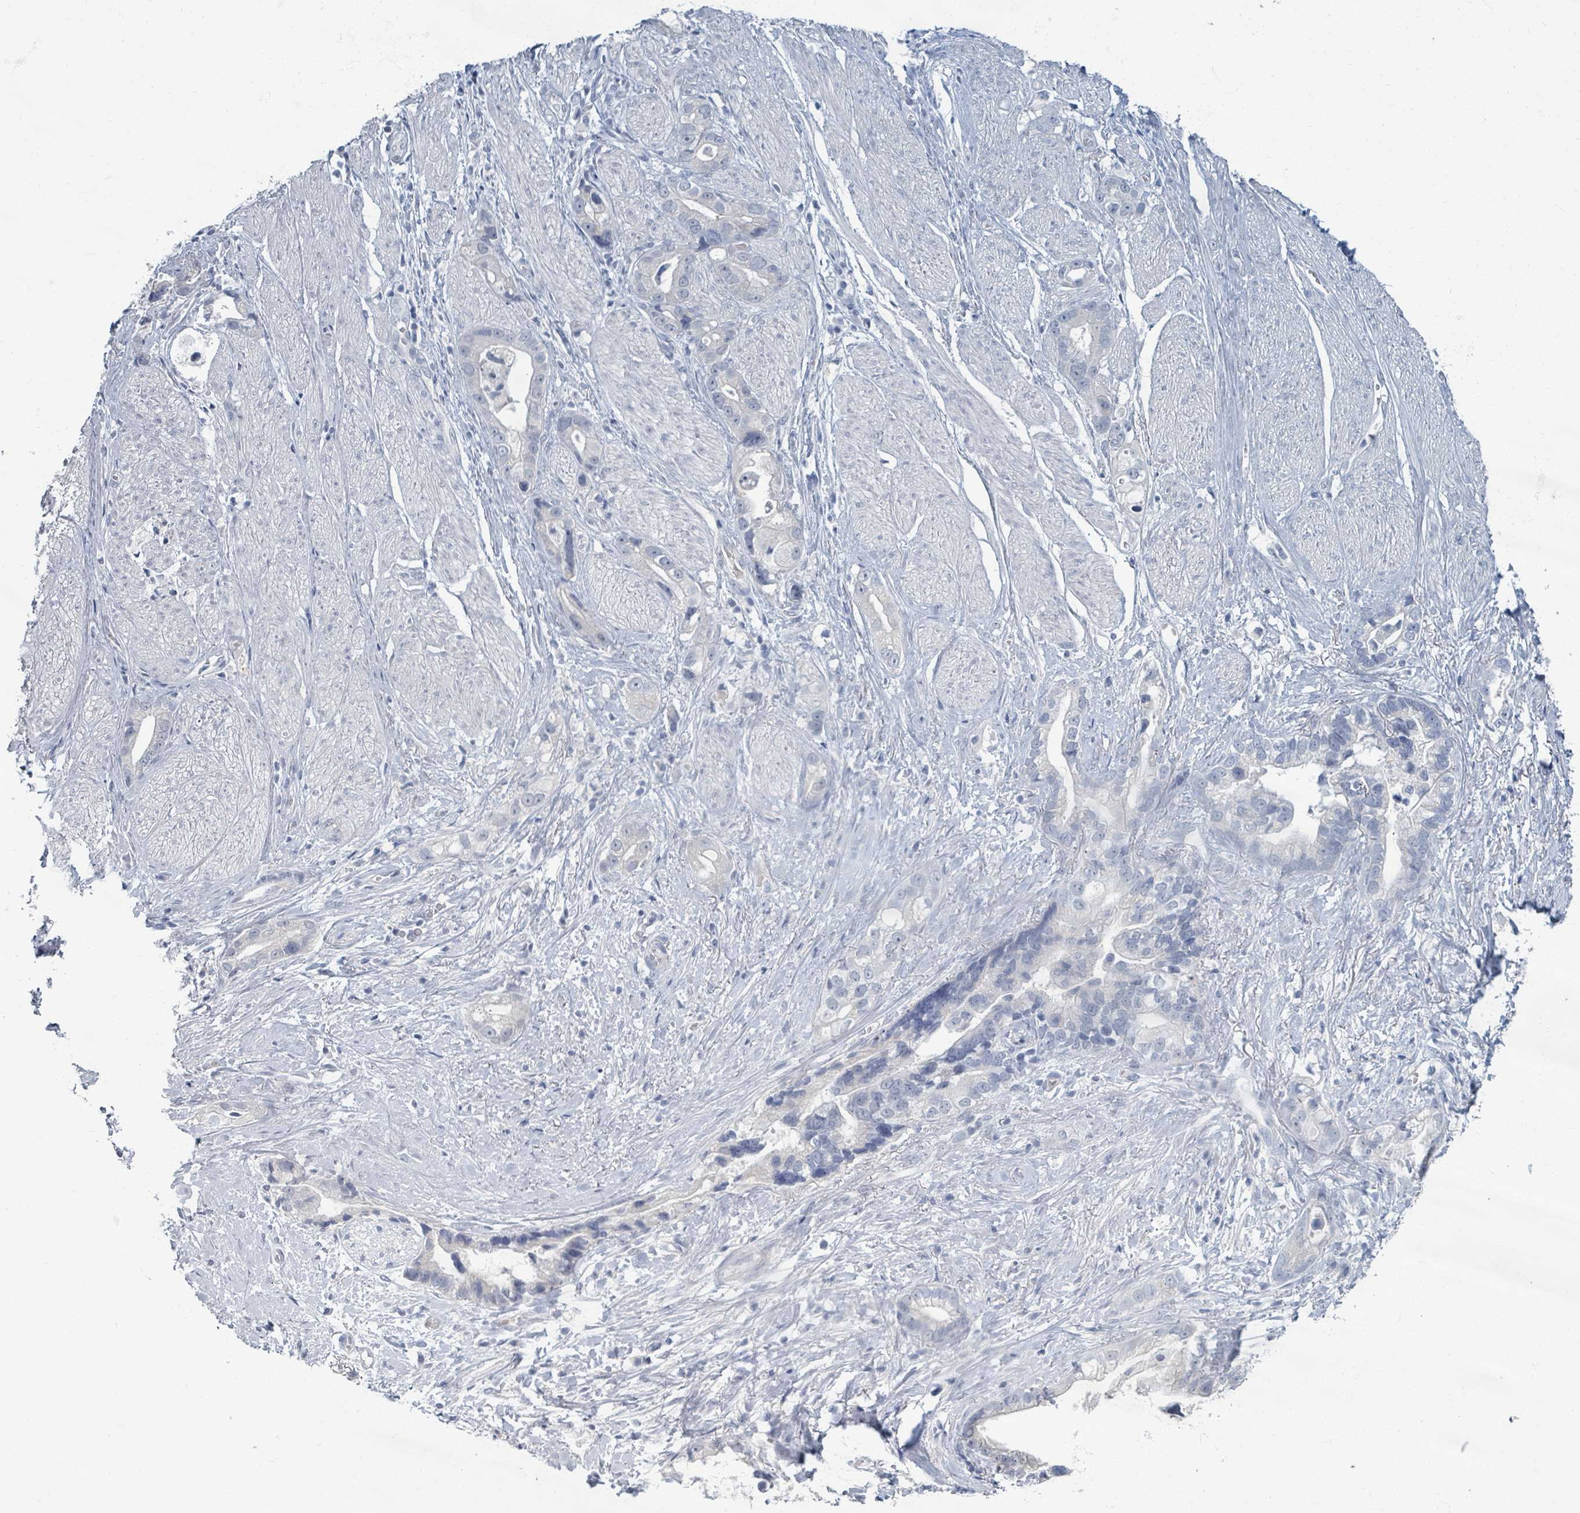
{"staining": {"intensity": "negative", "quantity": "none", "location": "none"}, "tissue": "stomach cancer", "cell_type": "Tumor cells", "image_type": "cancer", "snomed": [{"axis": "morphology", "description": "Adenocarcinoma, NOS"}, {"axis": "topography", "description": "Stomach"}], "caption": "Immunohistochemistry (IHC) image of neoplastic tissue: human stomach cancer stained with DAB reveals no significant protein positivity in tumor cells. (Brightfield microscopy of DAB immunohistochemistry at high magnification).", "gene": "WNT11", "patient": {"sex": "male", "age": 55}}